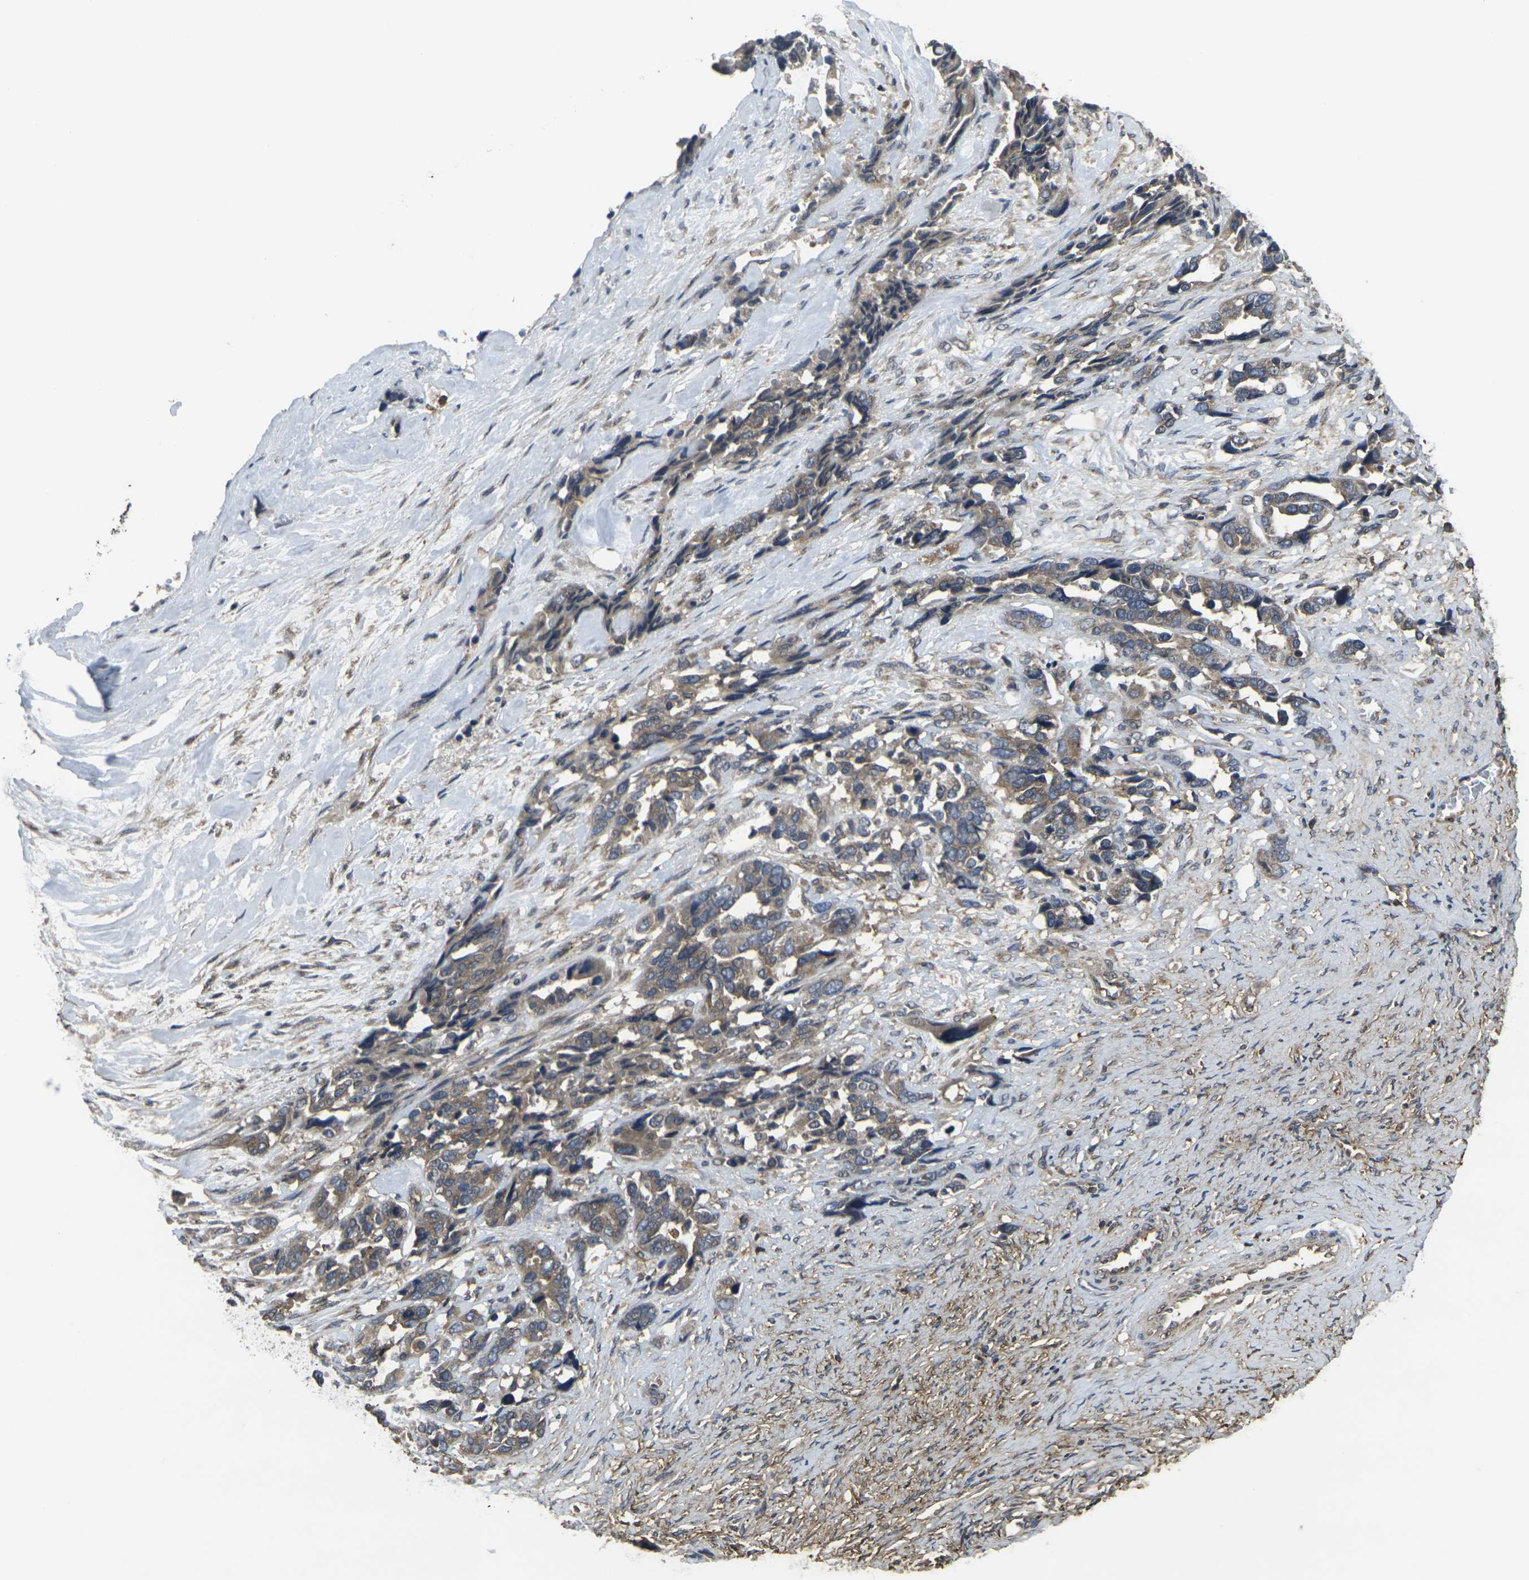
{"staining": {"intensity": "weak", "quantity": ">75%", "location": "cytoplasmic/membranous"}, "tissue": "ovarian cancer", "cell_type": "Tumor cells", "image_type": "cancer", "snomed": [{"axis": "morphology", "description": "Cystadenocarcinoma, serous, NOS"}, {"axis": "topography", "description": "Ovary"}], "caption": "A histopathology image of serous cystadenocarcinoma (ovarian) stained for a protein reveals weak cytoplasmic/membranous brown staining in tumor cells. (IHC, brightfield microscopy, high magnification).", "gene": "PRKACB", "patient": {"sex": "female", "age": 44}}